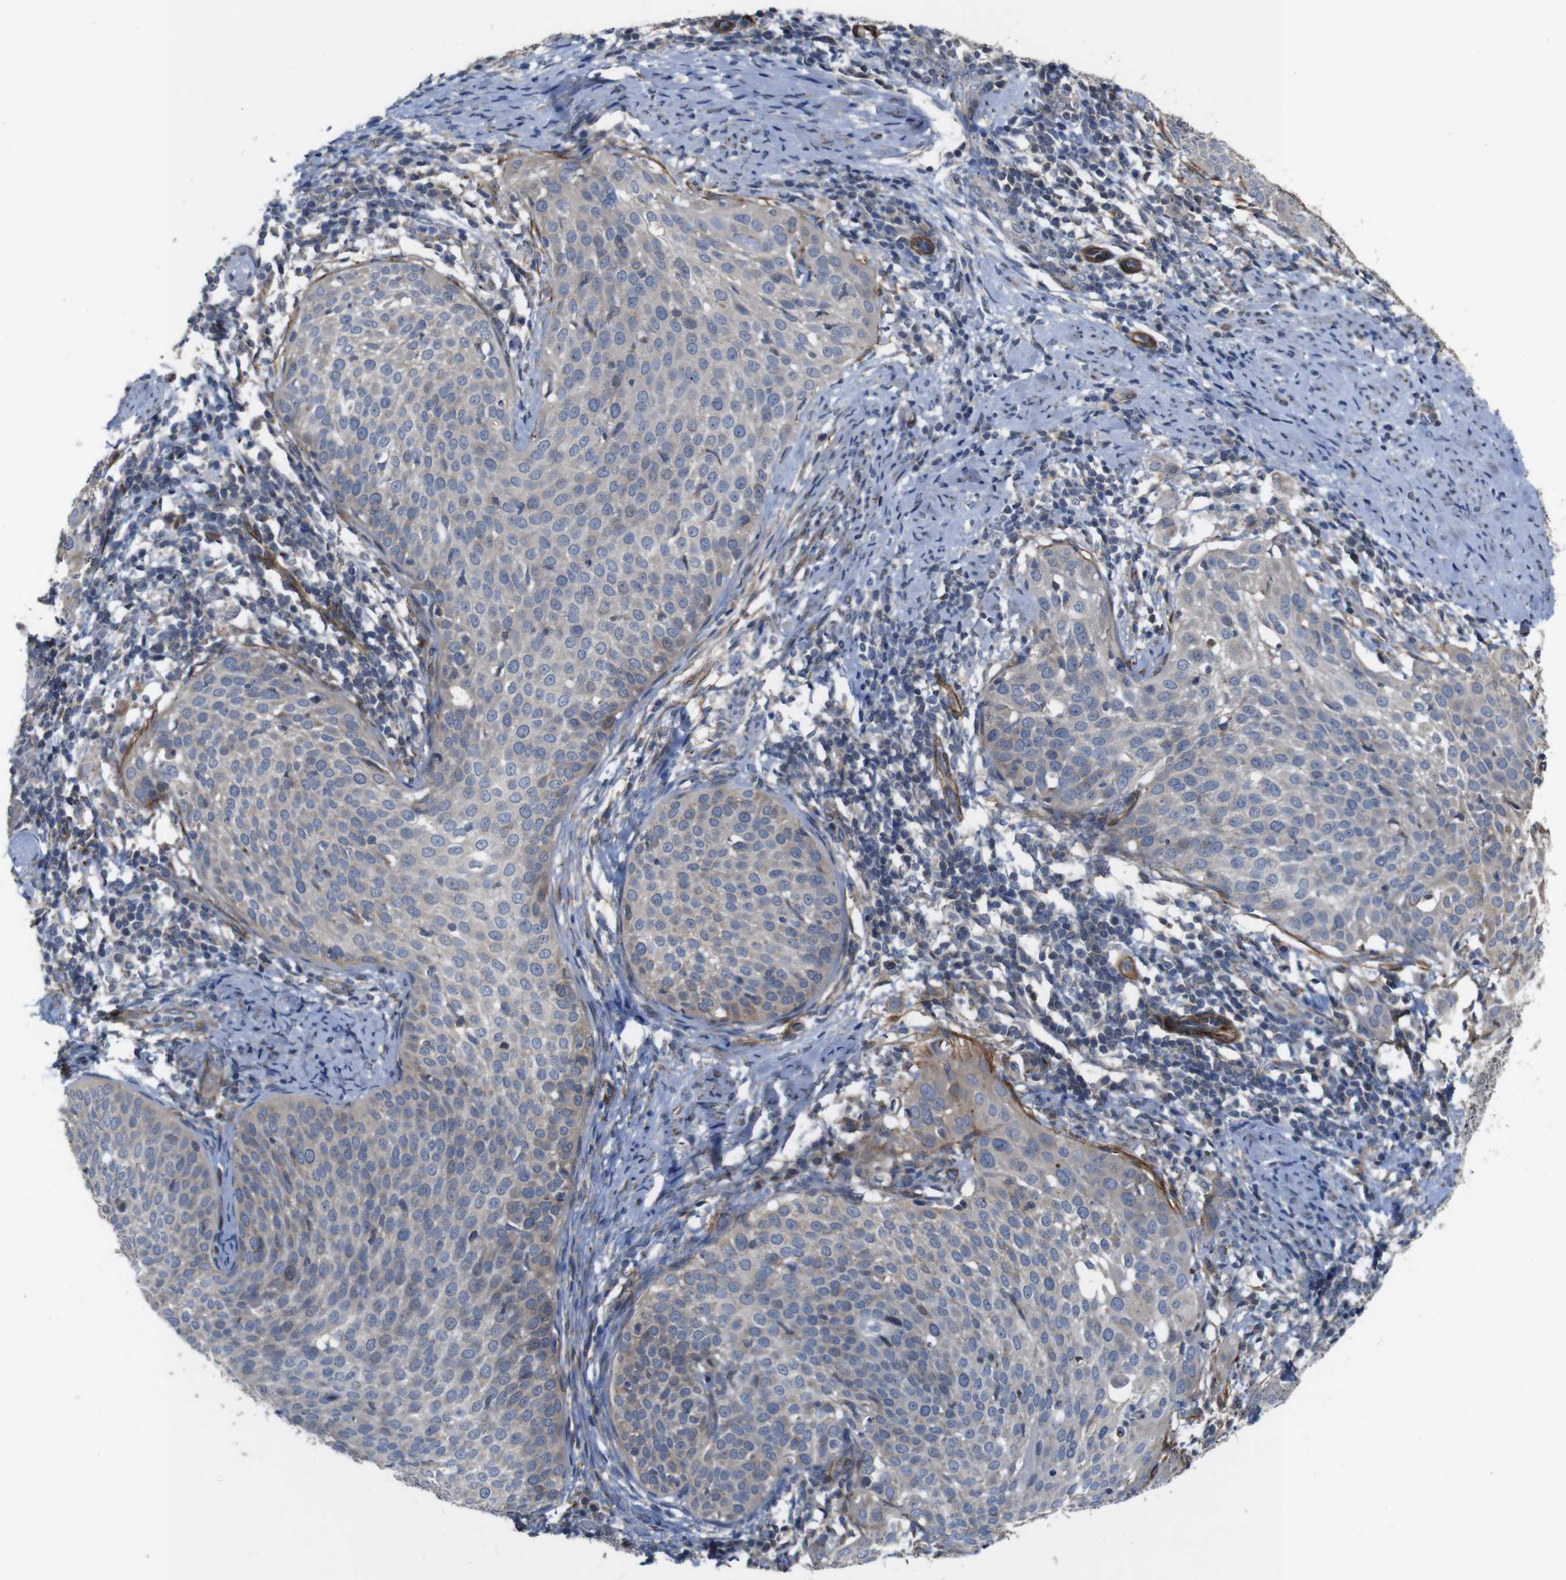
{"staining": {"intensity": "weak", "quantity": ">75%", "location": "cytoplasmic/membranous"}, "tissue": "cervical cancer", "cell_type": "Tumor cells", "image_type": "cancer", "snomed": [{"axis": "morphology", "description": "Squamous cell carcinoma, NOS"}, {"axis": "topography", "description": "Cervix"}], "caption": "Protein positivity by IHC exhibits weak cytoplasmic/membranous positivity in approximately >75% of tumor cells in cervical squamous cell carcinoma.", "gene": "GGT7", "patient": {"sex": "female", "age": 51}}